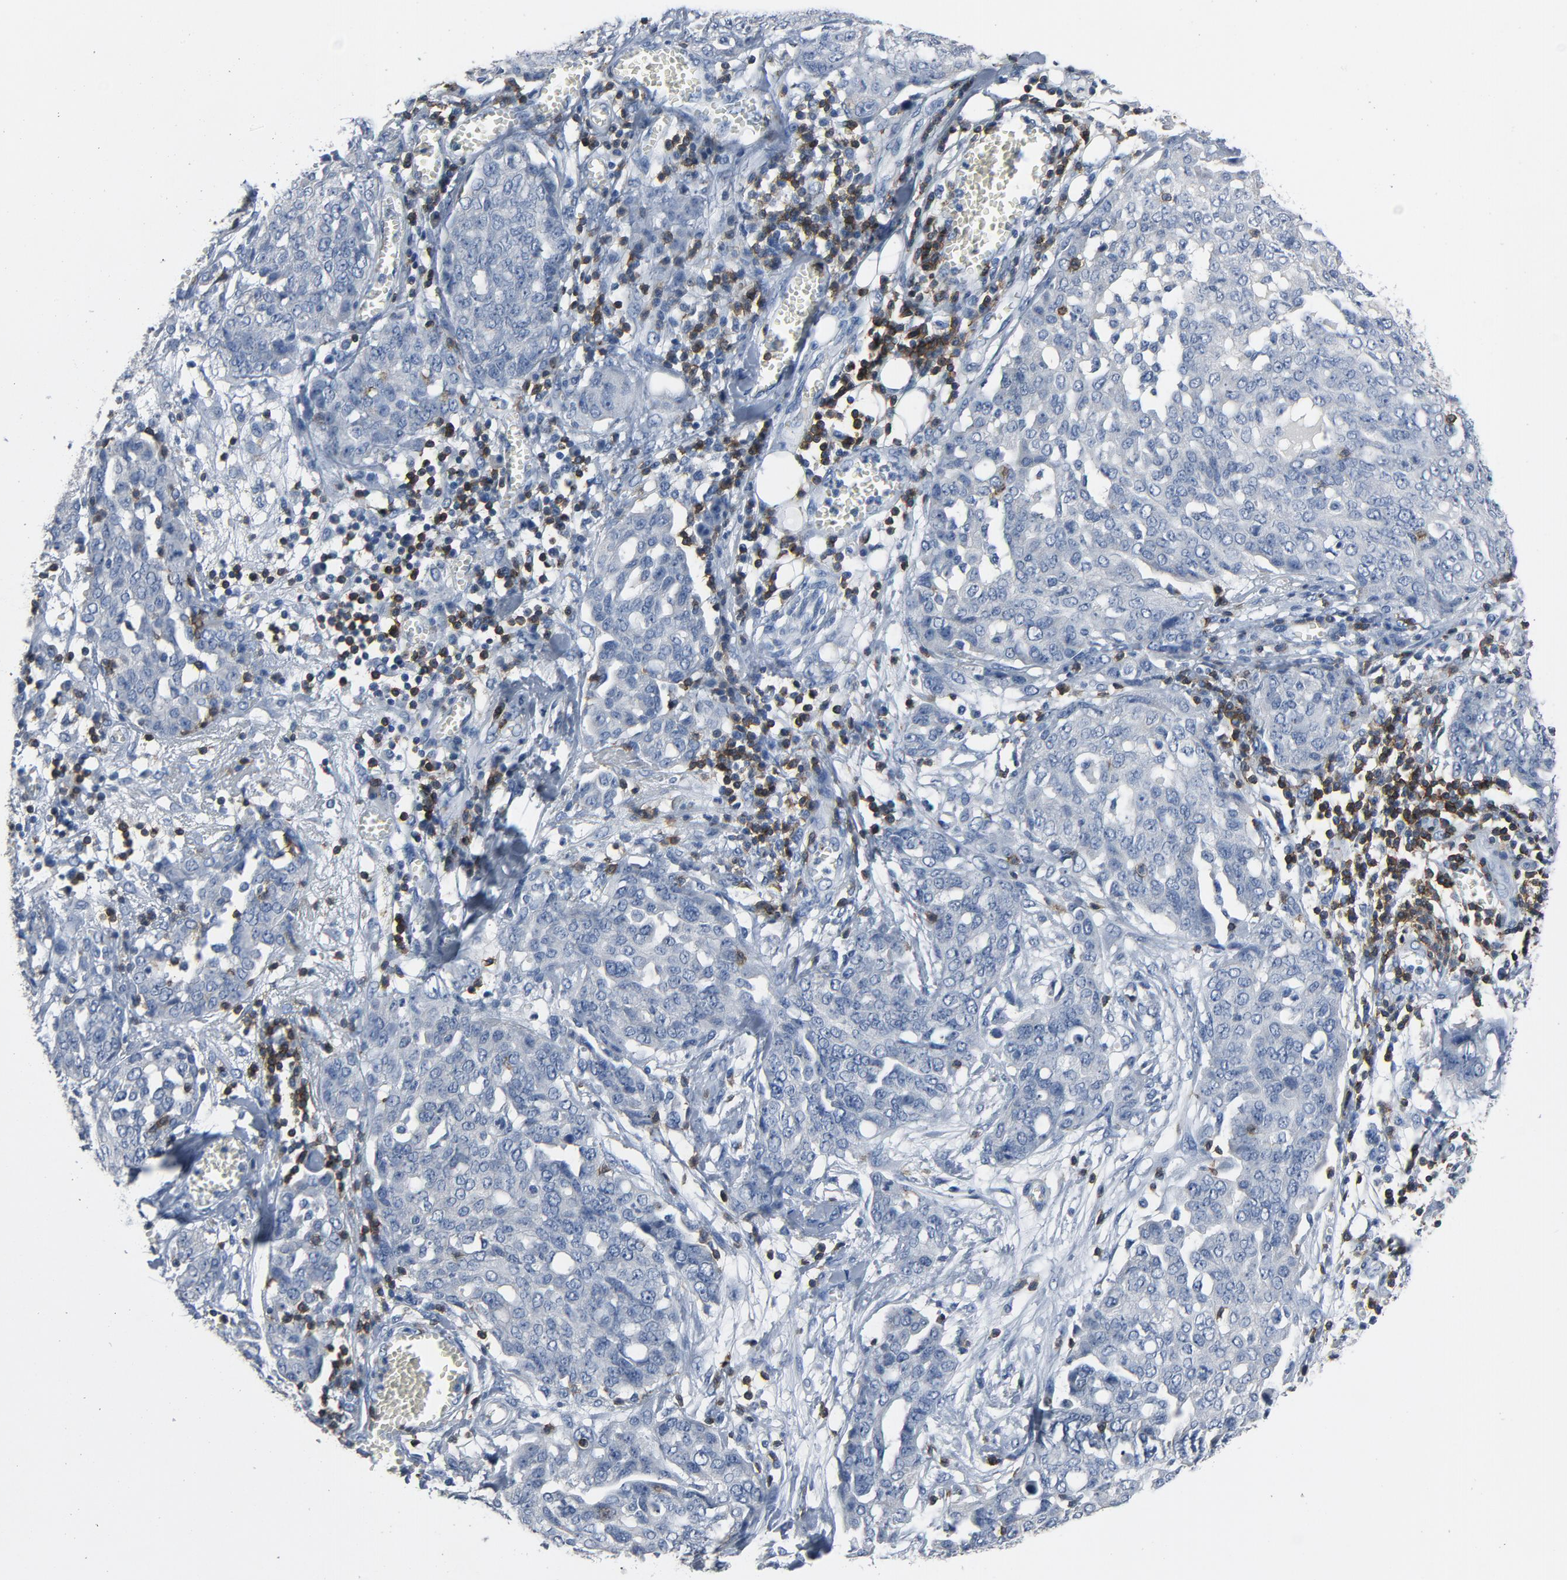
{"staining": {"intensity": "negative", "quantity": "none", "location": "none"}, "tissue": "ovarian cancer", "cell_type": "Tumor cells", "image_type": "cancer", "snomed": [{"axis": "morphology", "description": "Cystadenocarcinoma, serous, NOS"}, {"axis": "topography", "description": "Soft tissue"}, {"axis": "topography", "description": "Ovary"}], "caption": "Immunohistochemistry (IHC) of human ovarian cancer reveals no staining in tumor cells.", "gene": "LCK", "patient": {"sex": "female", "age": 57}}